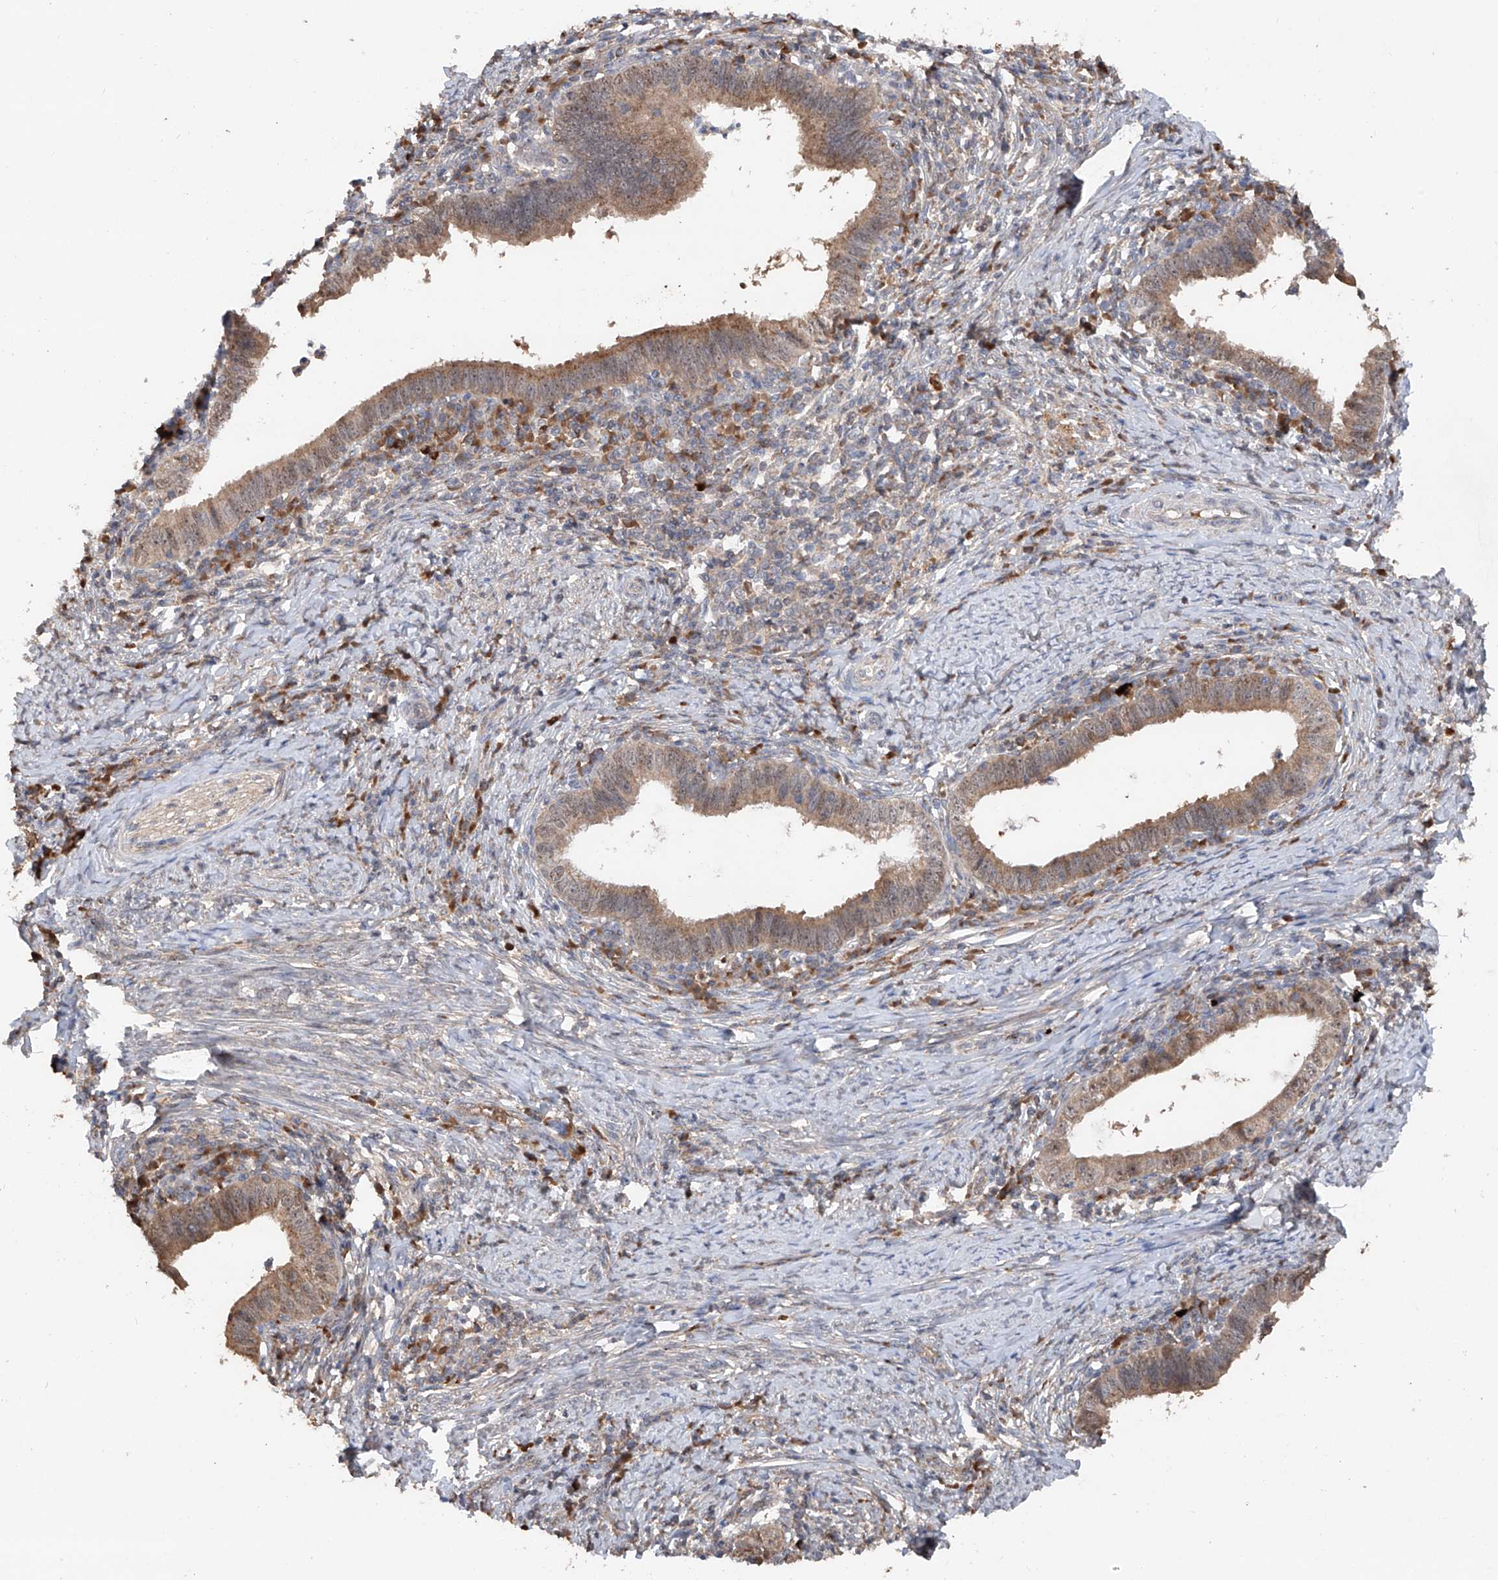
{"staining": {"intensity": "moderate", "quantity": ">75%", "location": "cytoplasmic/membranous"}, "tissue": "cervical cancer", "cell_type": "Tumor cells", "image_type": "cancer", "snomed": [{"axis": "morphology", "description": "Adenocarcinoma, NOS"}, {"axis": "topography", "description": "Cervix"}], "caption": "Moderate cytoplasmic/membranous positivity for a protein is present in about >75% of tumor cells of cervical cancer (adenocarcinoma) using immunohistochemistry.", "gene": "EDN1", "patient": {"sex": "female", "age": 36}}